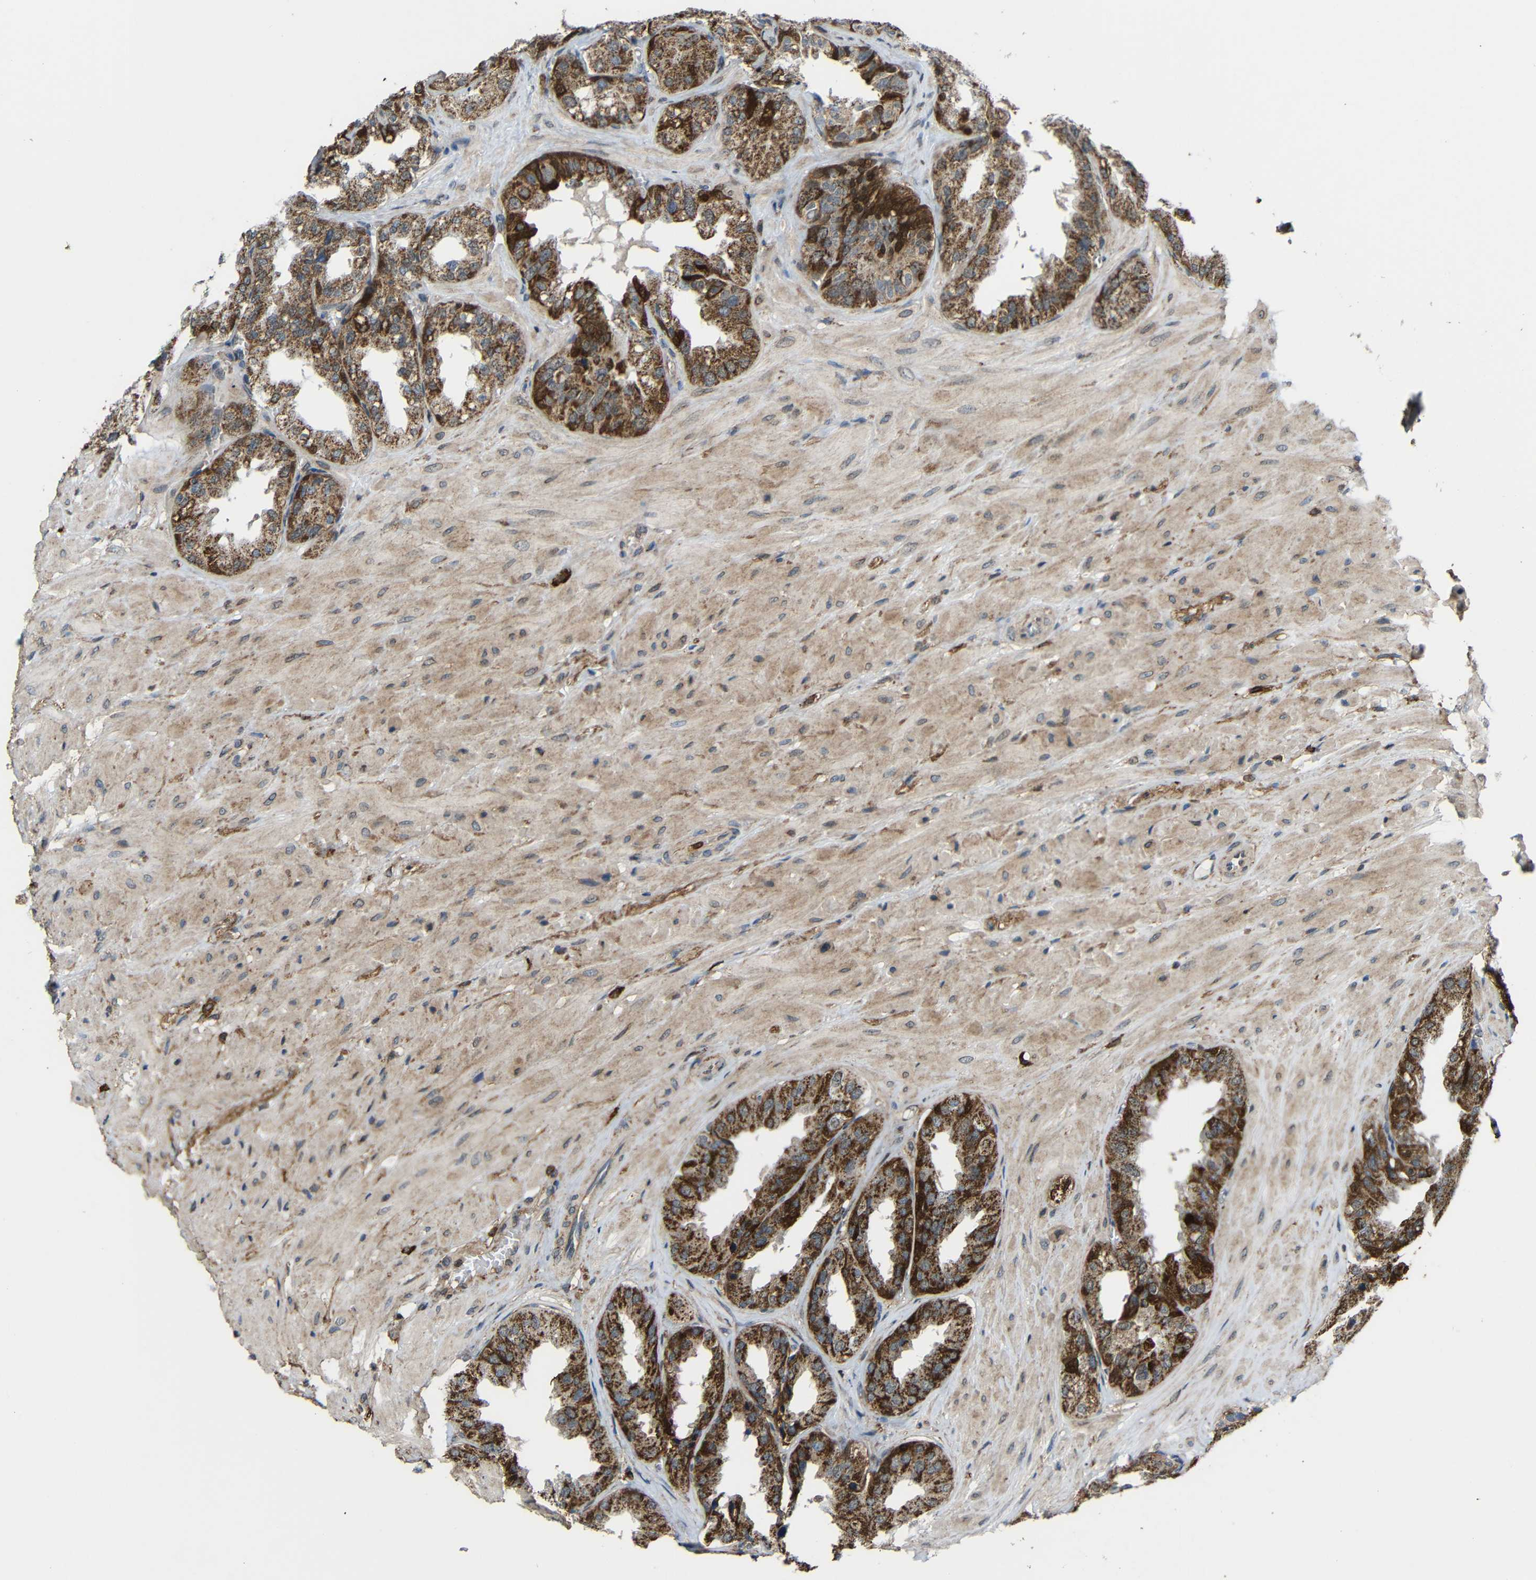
{"staining": {"intensity": "strong", "quantity": ">75%", "location": "cytoplasmic/membranous"}, "tissue": "seminal vesicle", "cell_type": "Glandular cells", "image_type": "normal", "snomed": [{"axis": "morphology", "description": "Normal tissue, NOS"}, {"axis": "topography", "description": "Prostate"}, {"axis": "topography", "description": "Seminal veicle"}], "caption": "A brown stain highlights strong cytoplasmic/membranous expression of a protein in glandular cells of normal seminal vesicle. (Stains: DAB (3,3'-diaminobenzidine) in brown, nuclei in blue, Microscopy: brightfield microscopy at high magnification).", "gene": "C1GALT1", "patient": {"sex": "male", "age": 51}}